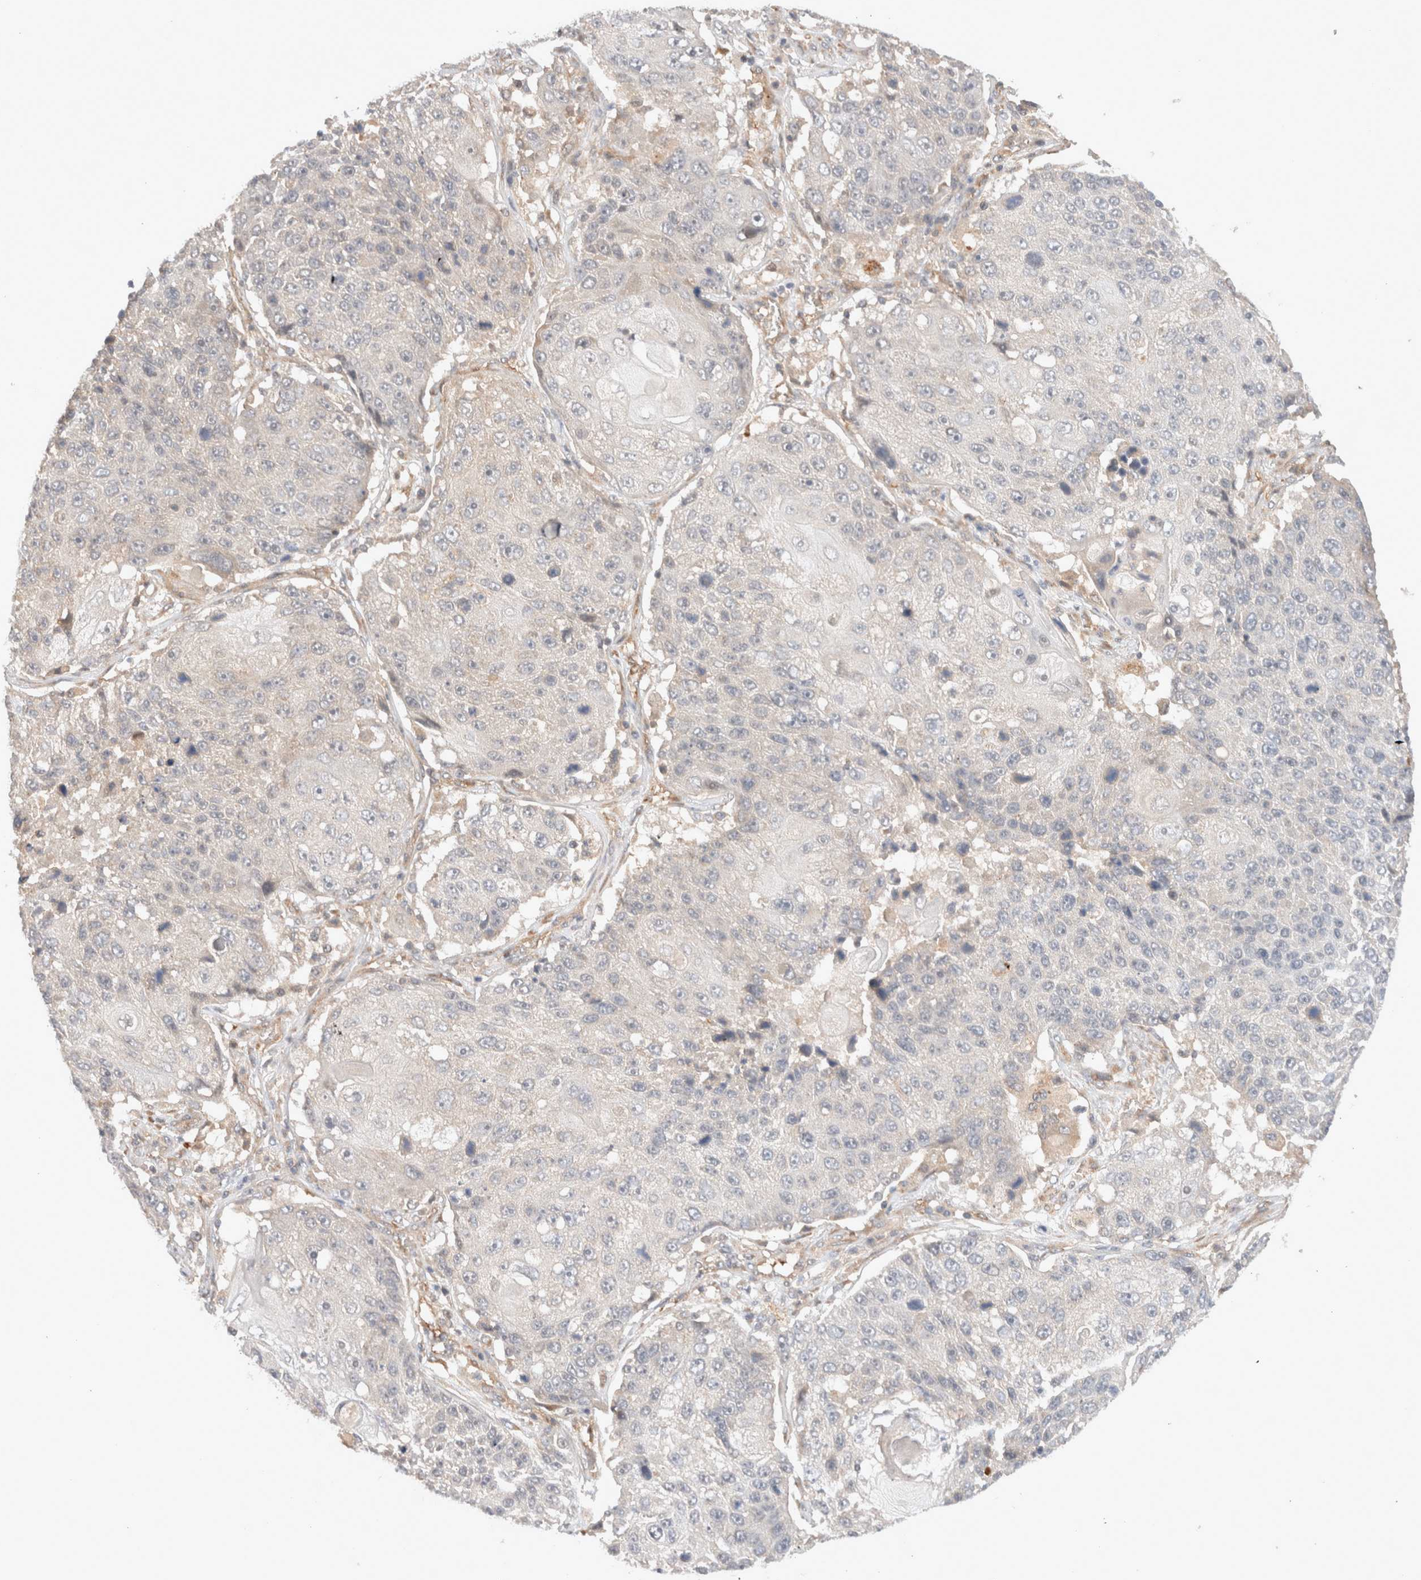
{"staining": {"intensity": "negative", "quantity": "none", "location": "none"}, "tissue": "lung cancer", "cell_type": "Tumor cells", "image_type": "cancer", "snomed": [{"axis": "morphology", "description": "Squamous cell carcinoma, NOS"}, {"axis": "topography", "description": "Lung"}], "caption": "The IHC micrograph has no significant staining in tumor cells of lung squamous cell carcinoma tissue. (Immunohistochemistry, brightfield microscopy, high magnification).", "gene": "KLHL20", "patient": {"sex": "male", "age": 61}}